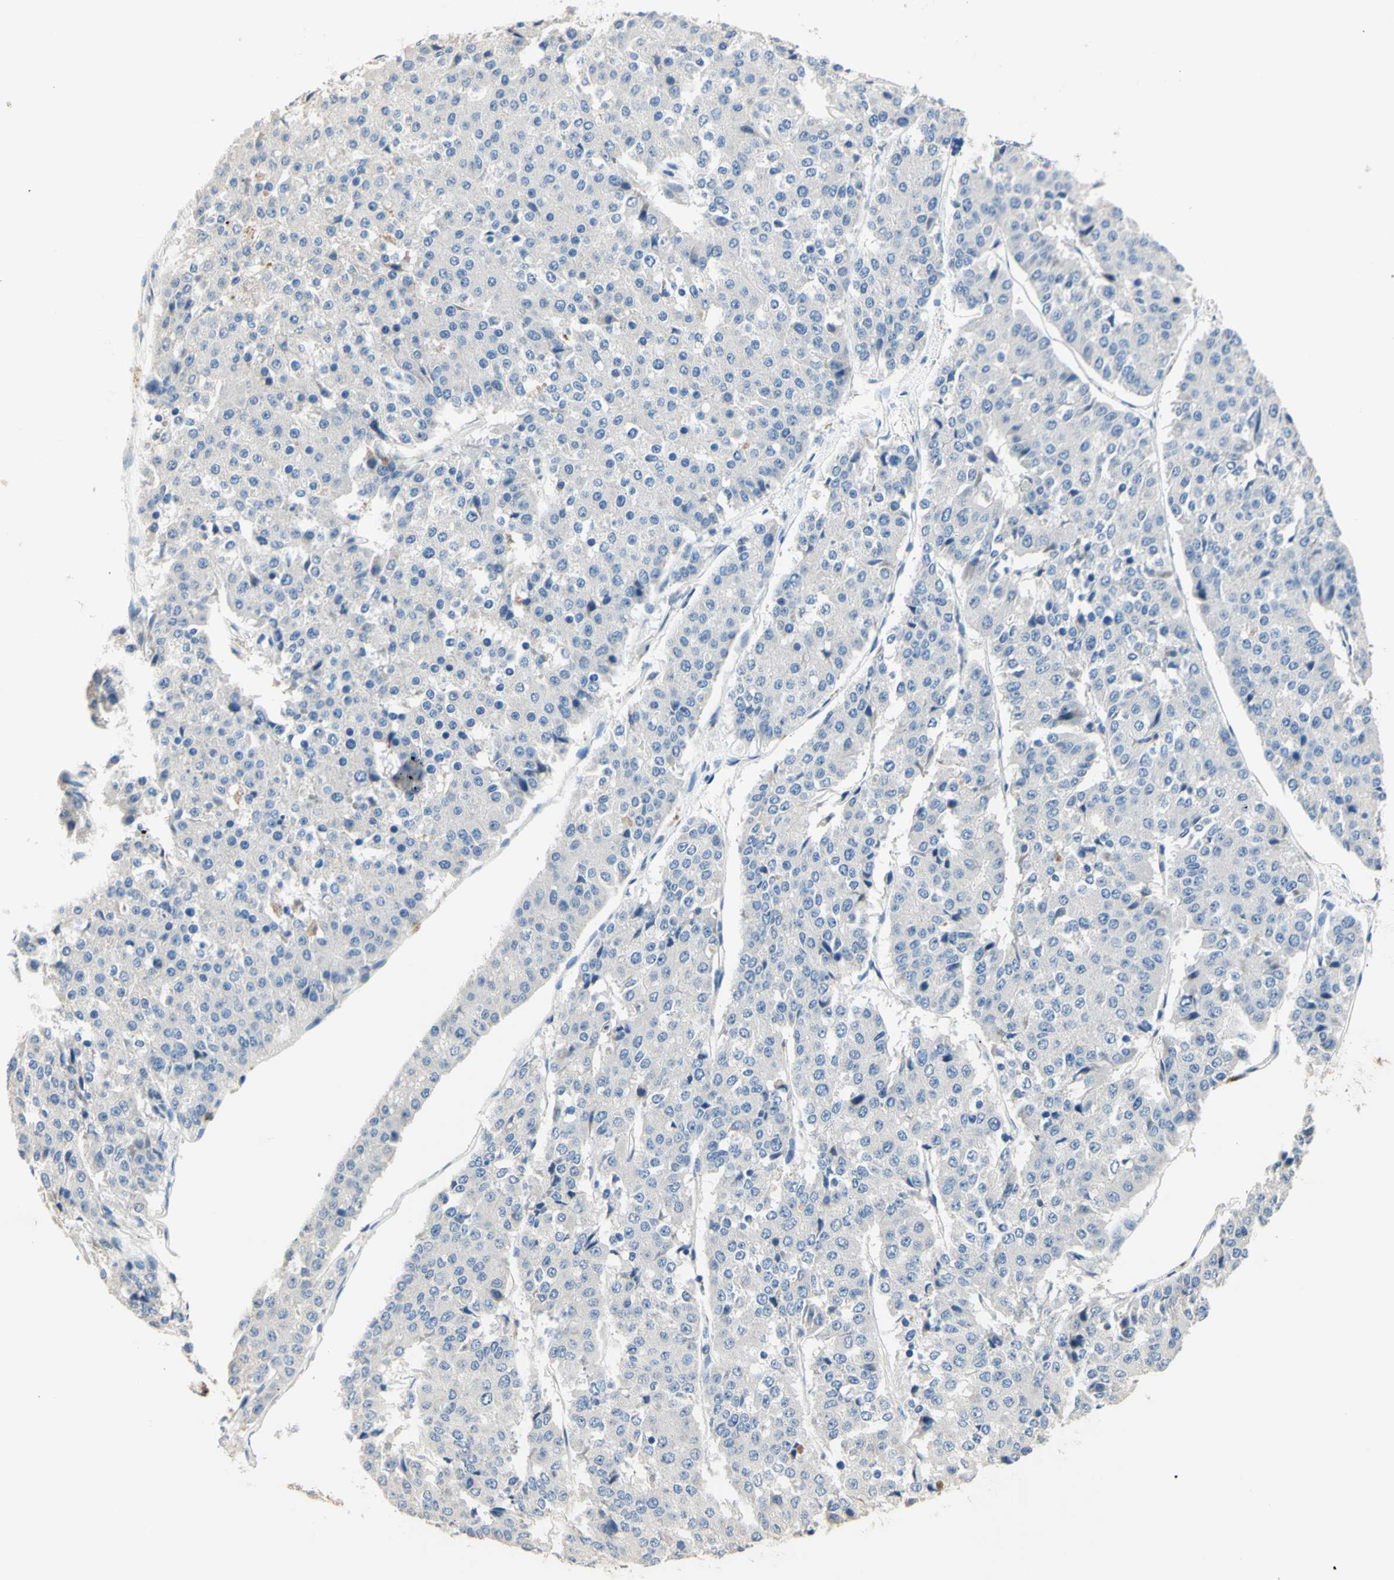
{"staining": {"intensity": "negative", "quantity": "none", "location": "none"}, "tissue": "pancreatic cancer", "cell_type": "Tumor cells", "image_type": "cancer", "snomed": [{"axis": "morphology", "description": "Adenocarcinoma, NOS"}, {"axis": "topography", "description": "Pancreas"}], "caption": "DAB (3,3'-diaminobenzidine) immunohistochemical staining of pancreatic cancer shows no significant positivity in tumor cells.", "gene": "CDON", "patient": {"sex": "male", "age": 50}}